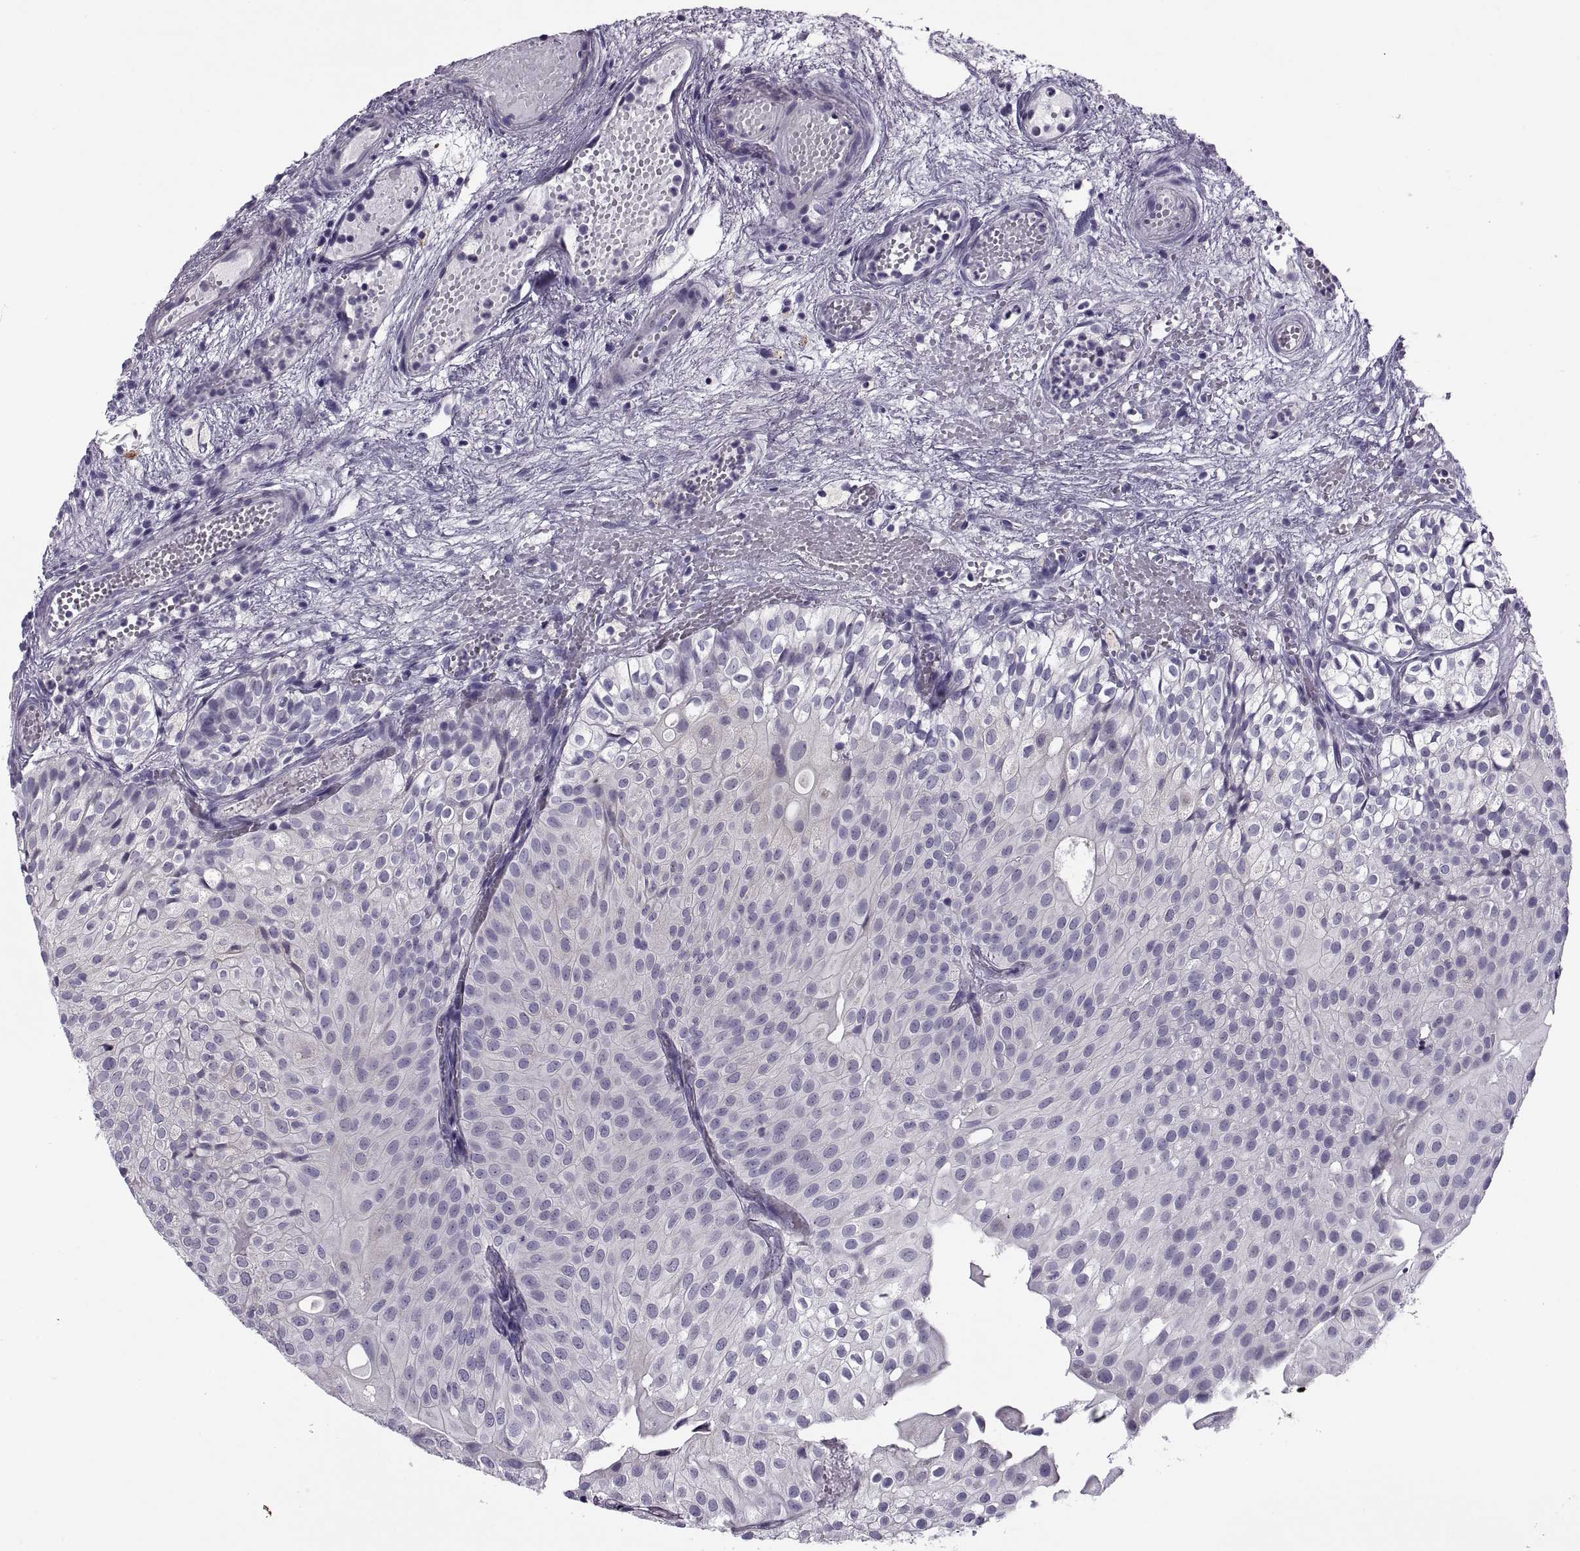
{"staining": {"intensity": "negative", "quantity": "none", "location": "none"}, "tissue": "urothelial cancer", "cell_type": "Tumor cells", "image_type": "cancer", "snomed": [{"axis": "morphology", "description": "Urothelial carcinoma, Low grade"}, {"axis": "topography", "description": "Urinary bladder"}], "caption": "High magnification brightfield microscopy of low-grade urothelial carcinoma stained with DAB (3,3'-diaminobenzidine) (brown) and counterstained with hematoxylin (blue): tumor cells show no significant positivity.", "gene": "MAGEB1", "patient": {"sex": "male", "age": 72}}